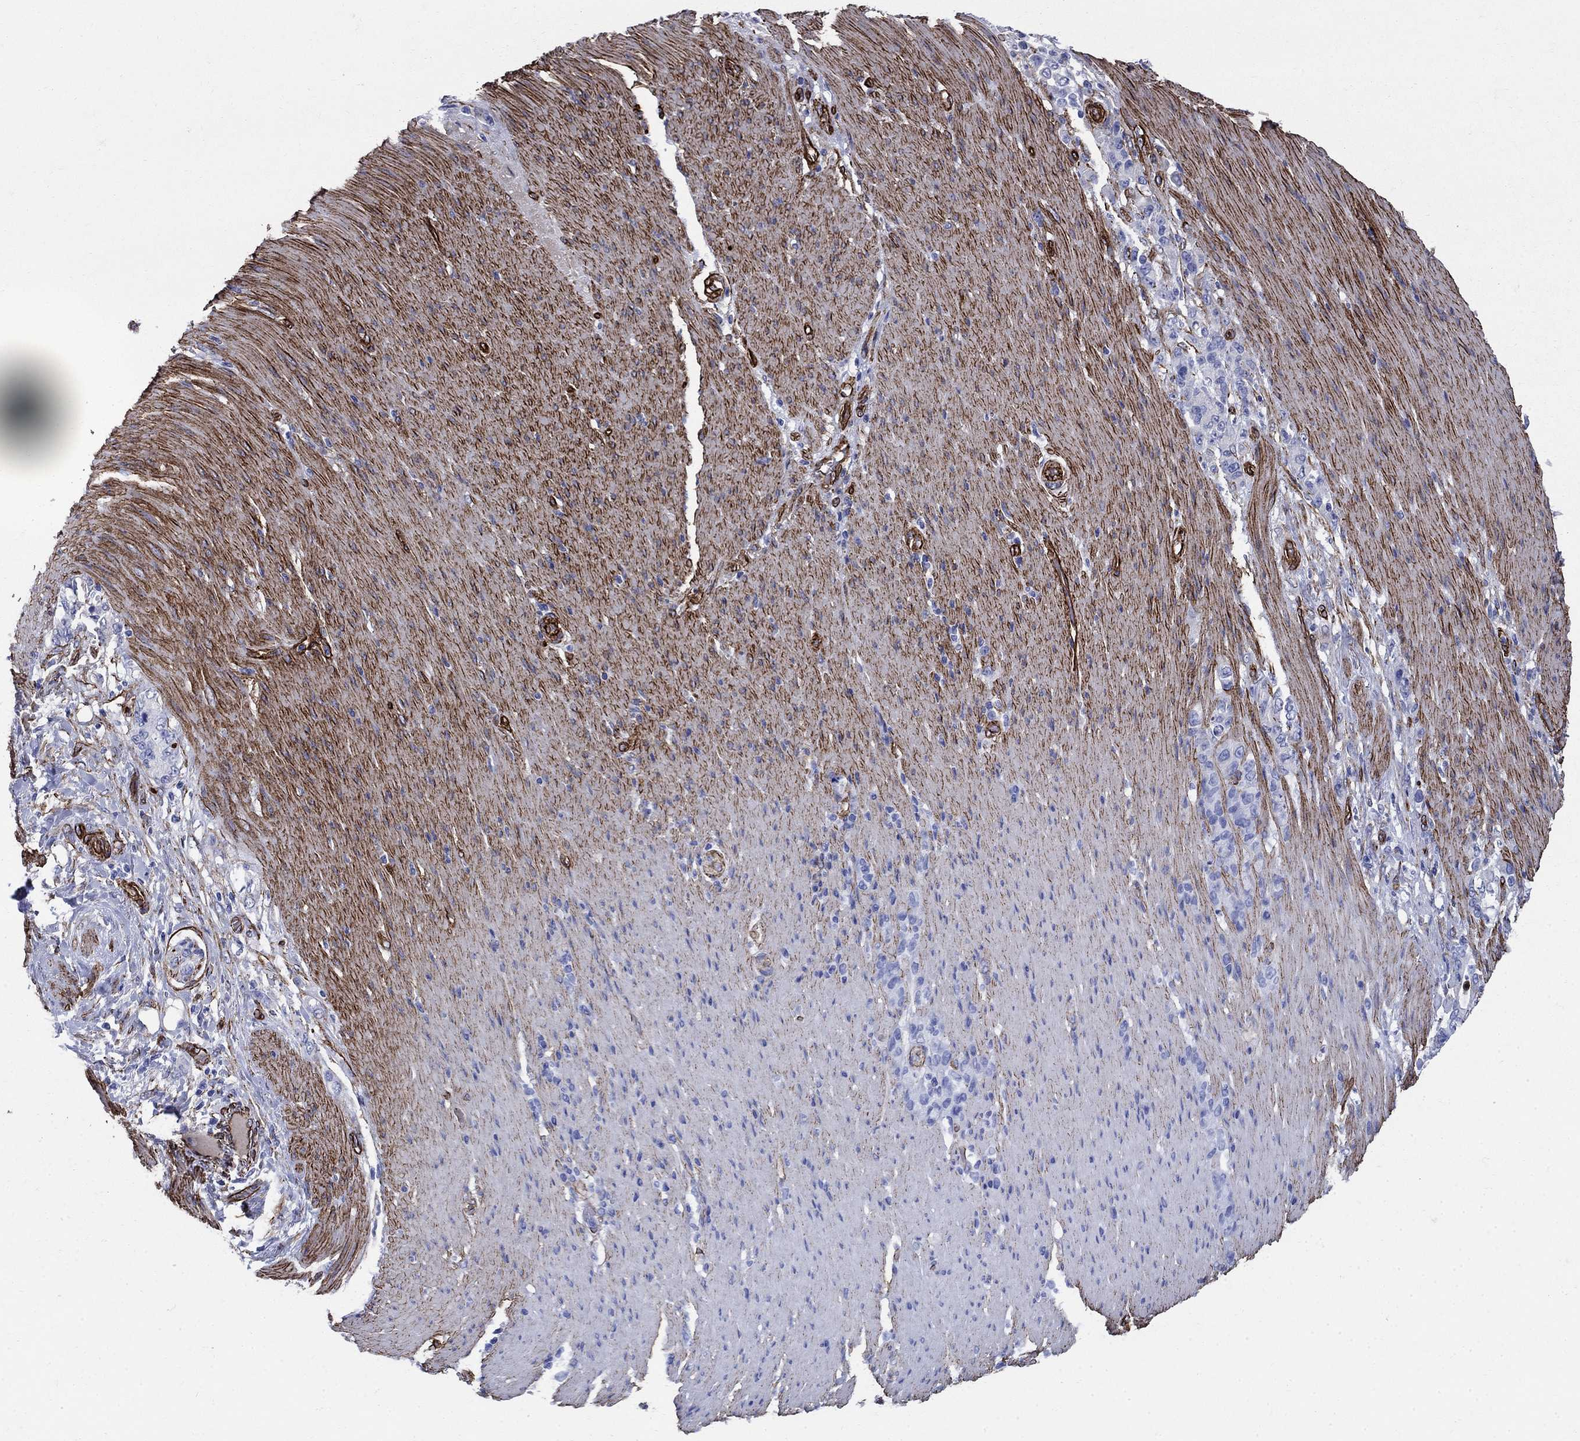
{"staining": {"intensity": "negative", "quantity": "none", "location": "none"}, "tissue": "stomach cancer", "cell_type": "Tumor cells", "image_type": "cancer", "snomed": [{"axis": "morphology", "description": "Normal tissue, NOS"}, {"axis": "morphology", "description": "Adenocarcinoma, NOS"}, {"axis": "topography", "description": "Stomach"}], "caption": "A high-resolution histopathology image shows immunohistochemistry staining of stomach adenocarcinoma, which displays no significant positivity in tumor cells.", "gene": "VTN", "patient": {"sex": "female", "age": 79}}